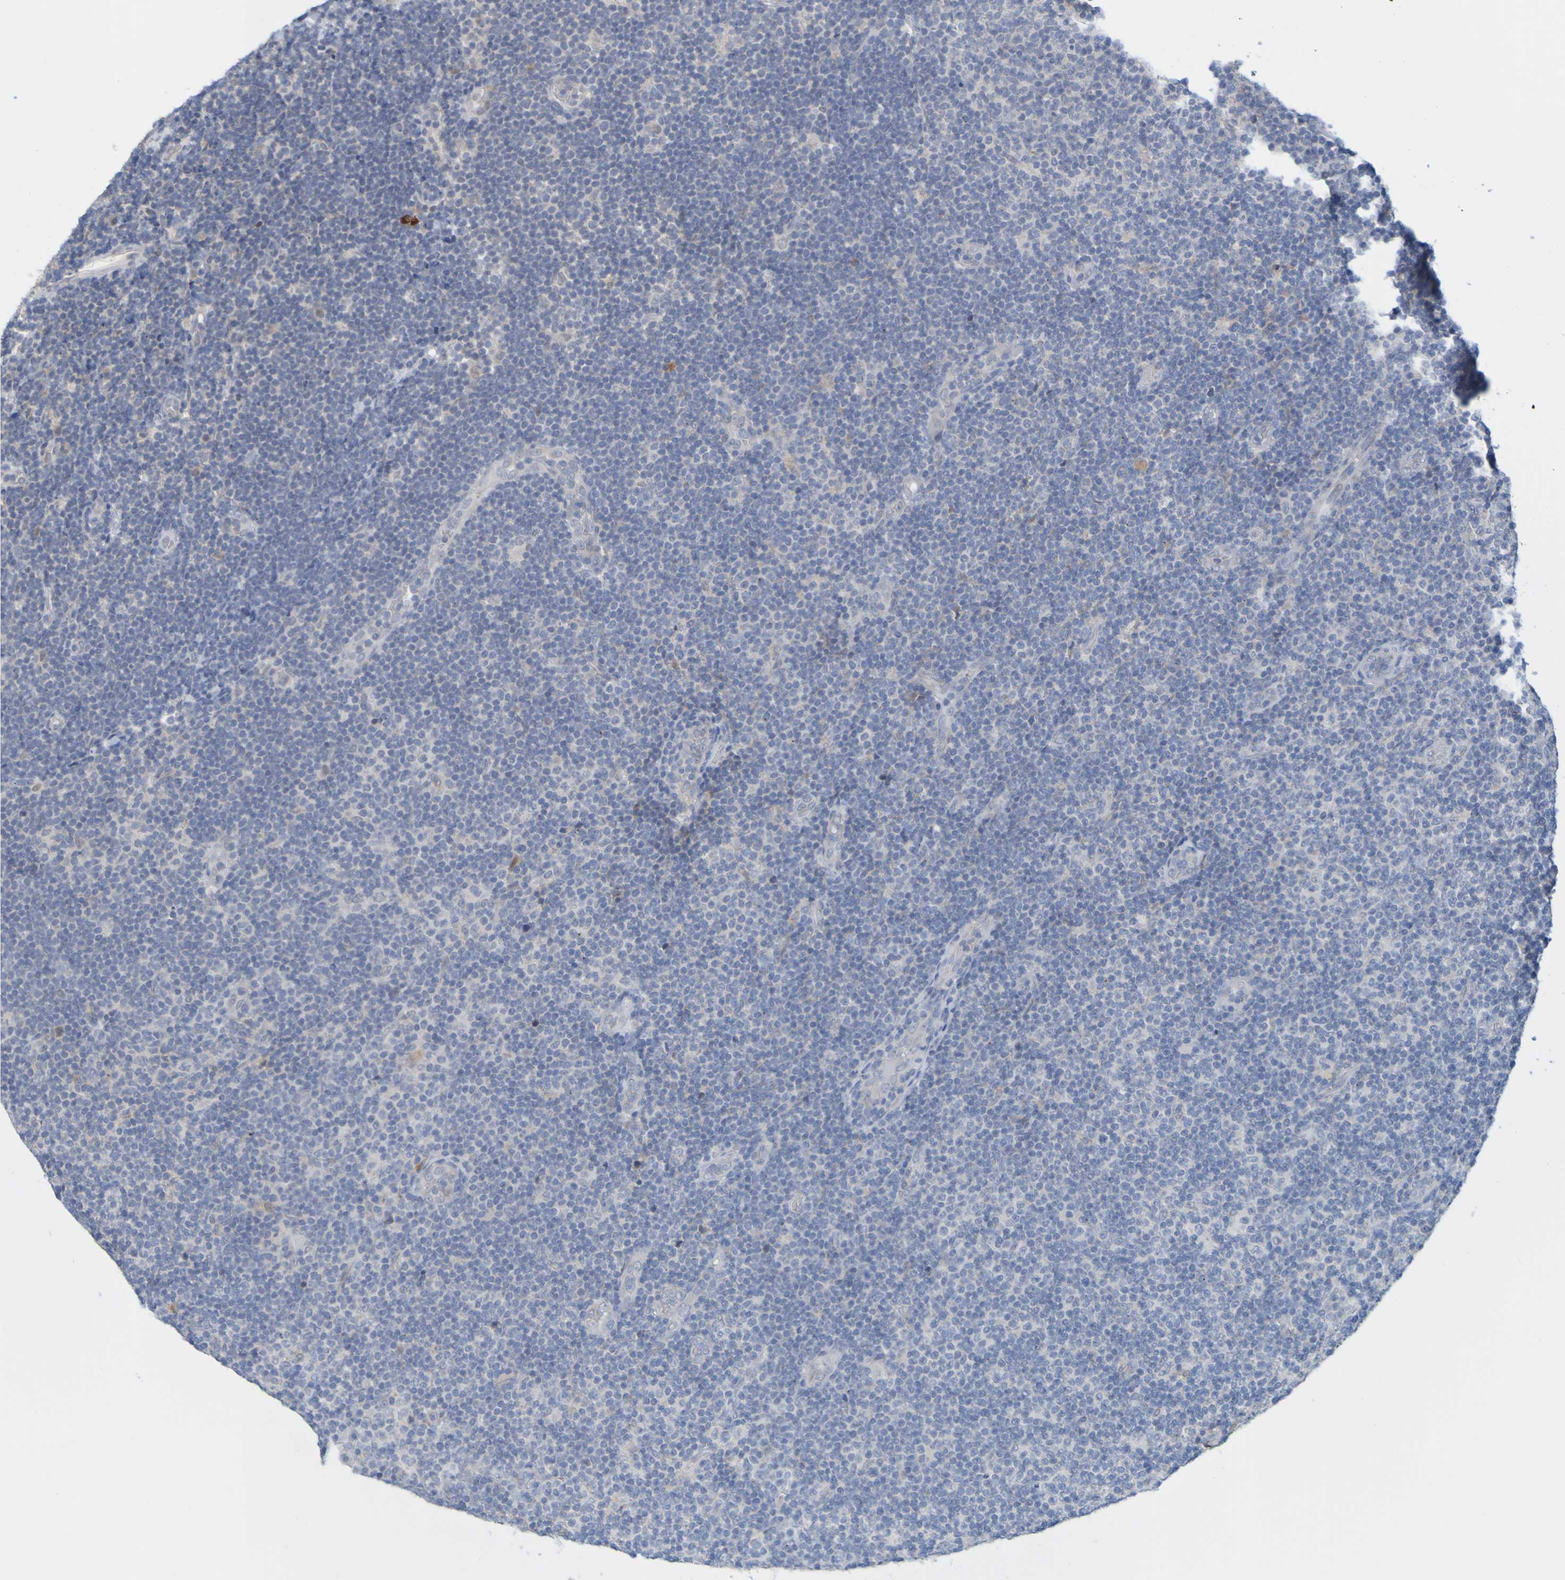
{"staining": {"intensity": "negative", "quantity": "none", "location": "none"}, "tissue": "lymphoma", "cell_type": "Tumor cells", "image_type": "cancer", "snomed": [{"axis": "morphology", "description": "Malignant lymphoma, non-Hodgkin's type, Low grade"}, {"axis": "topography", "description": "Lymph node"}], "caption": "Lymphoma was stained to show a protein in brown. There is no significant positivity in tumor cells.", "gene": "LILRB5", "patient": {"sex": "male", "age": 83}}